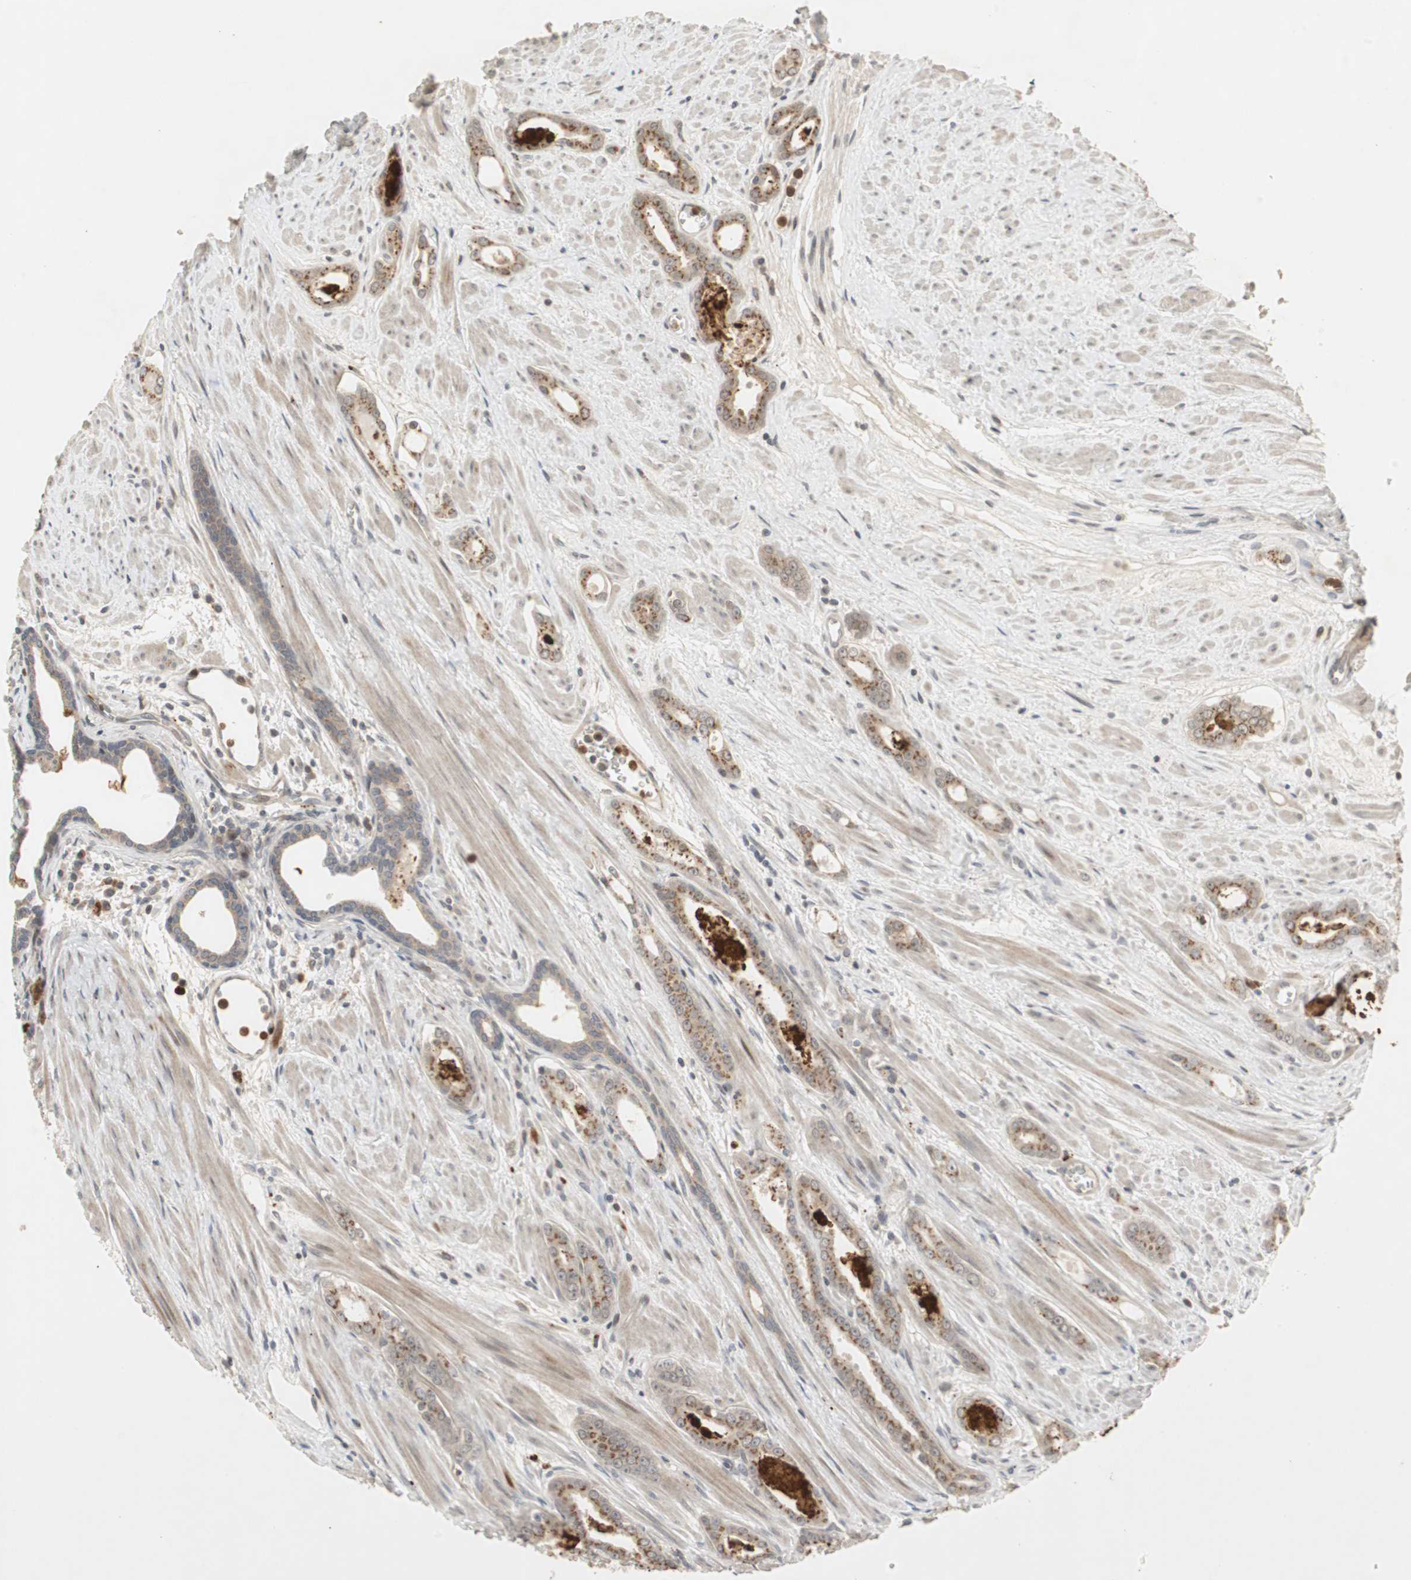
{"staining": {"intensity": "moderate", "quantity": ">75%", "location": "cytoplasmic/membranous"}, "tissue": "prostate cancer", "cell_type": "Tumor cells", "image_type": "cancer", "snomed": [{"axis": "morphology", "description": "Adenocarcinoma, Low grade"}, {"axis": "topography", "description": "Prostate"}], "caption": "Immunohistochemical staining of prostate low-grade adenocarcinoma displays medium levels of moderate cytoplasmic/membranous staining in approximately >75% of tumor cells.", "gene": "SNX4", "patient": {"sex": "male", "age": 57}}